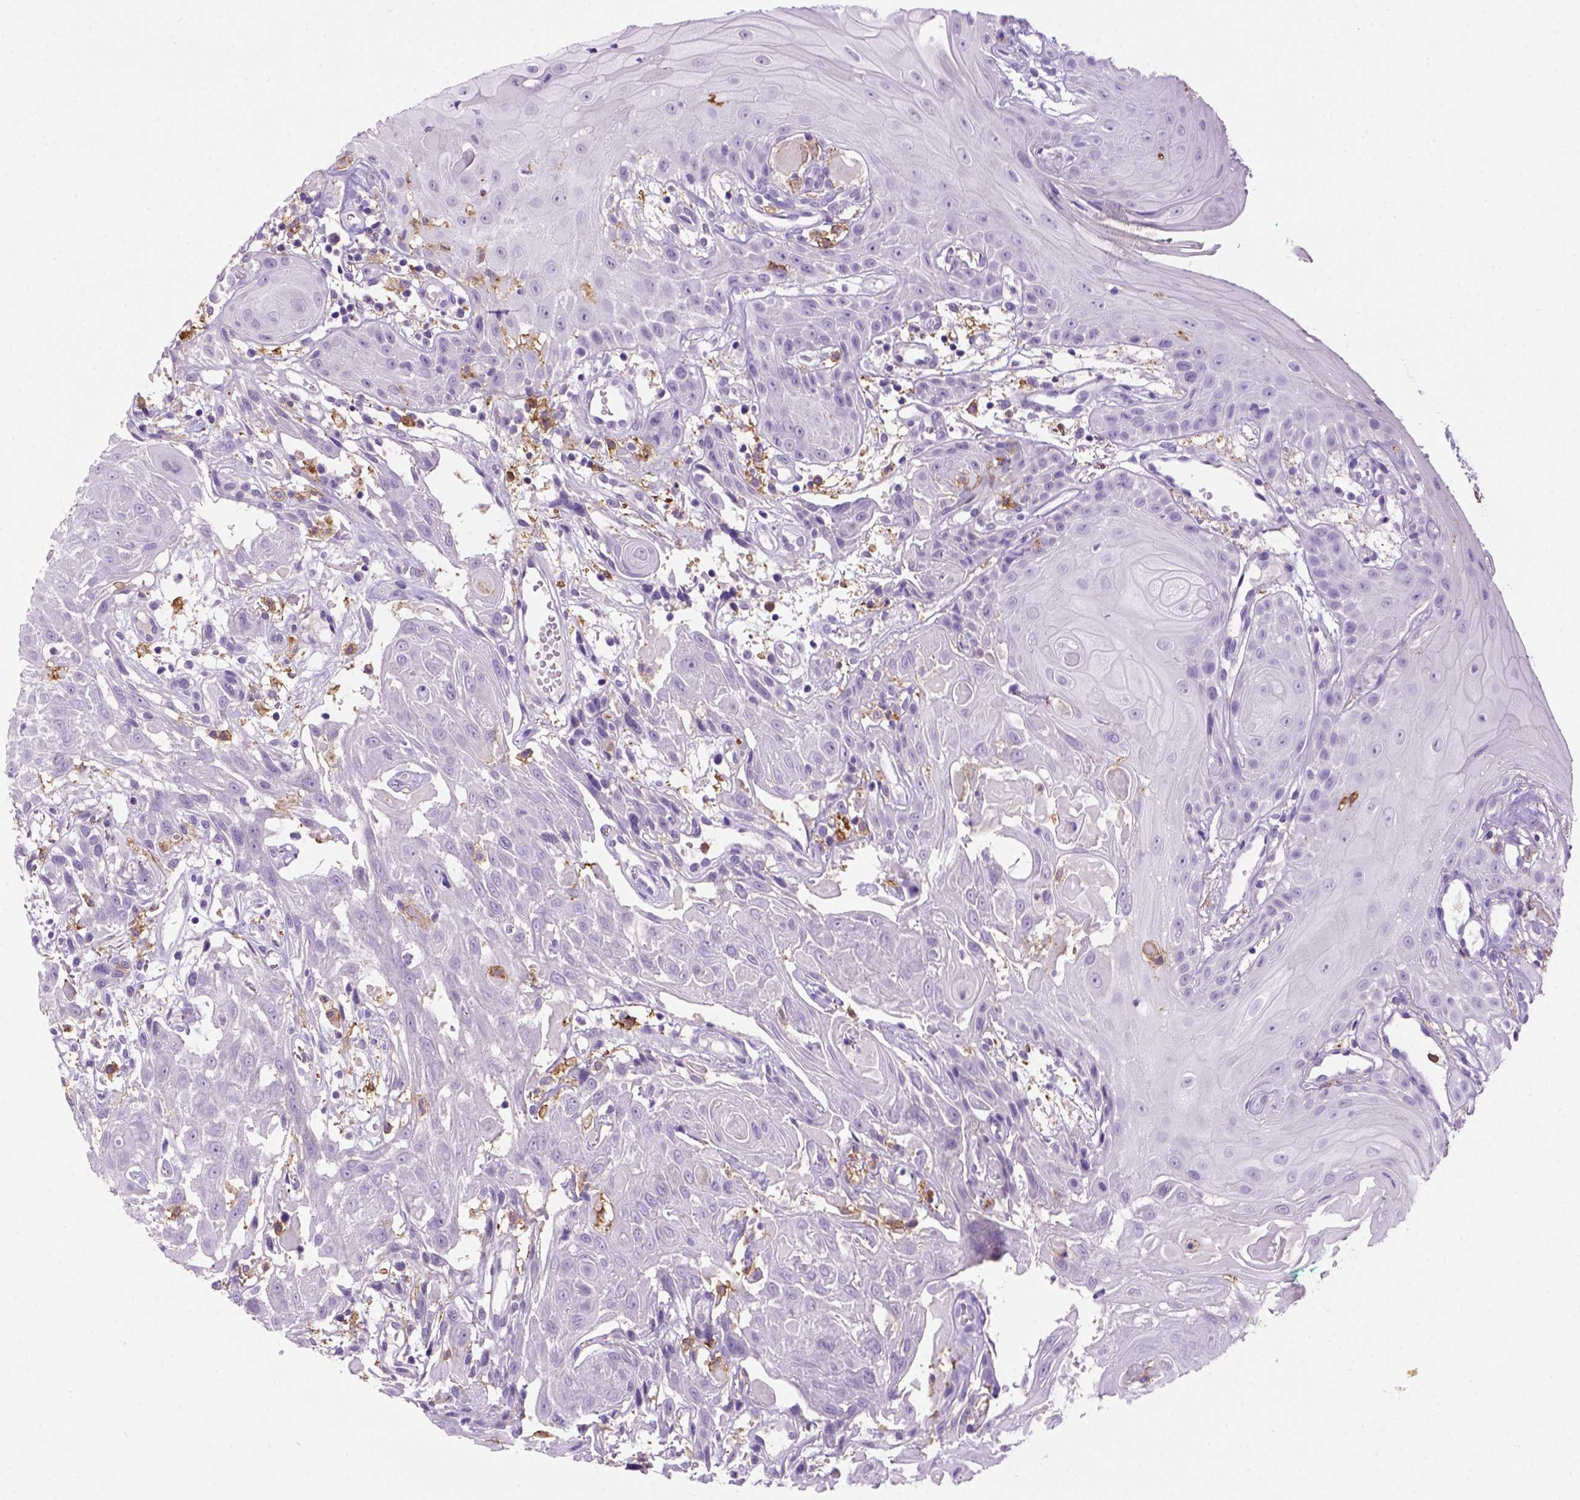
{"staining": {"intensity": "negative", "quantity": "none", "location": "none"}, "tissue": "head and neck cancer", "cell_type": "Tumor cells", "image_type": "cancer", "snomed": [{"axis": "morphology", "description": "Normal tissue, NOS"}, {"axis": "morphology", "description": "Squamous cell carcinoma, NOS"}, {"axis": "topography", "description": "Oral tissue"}, {"axis": "topography", "description": "Salivary gland"}, {"axis": "topography", "description": "Head-Neck"}], "caption": "Immunohistochemistry (IHC) photomicrograph of human head and neck cancer (squamous cell carcinoma) stained for a protein (brown), which reveals no positivity in tumor cells. Brightfield microscopy of immunohistochemistry stained with DAB (brown) and hematoxylin (blue), captured at high magnification.", "gene": "CD14", "patient": {"sex": "female", "age": 62}}